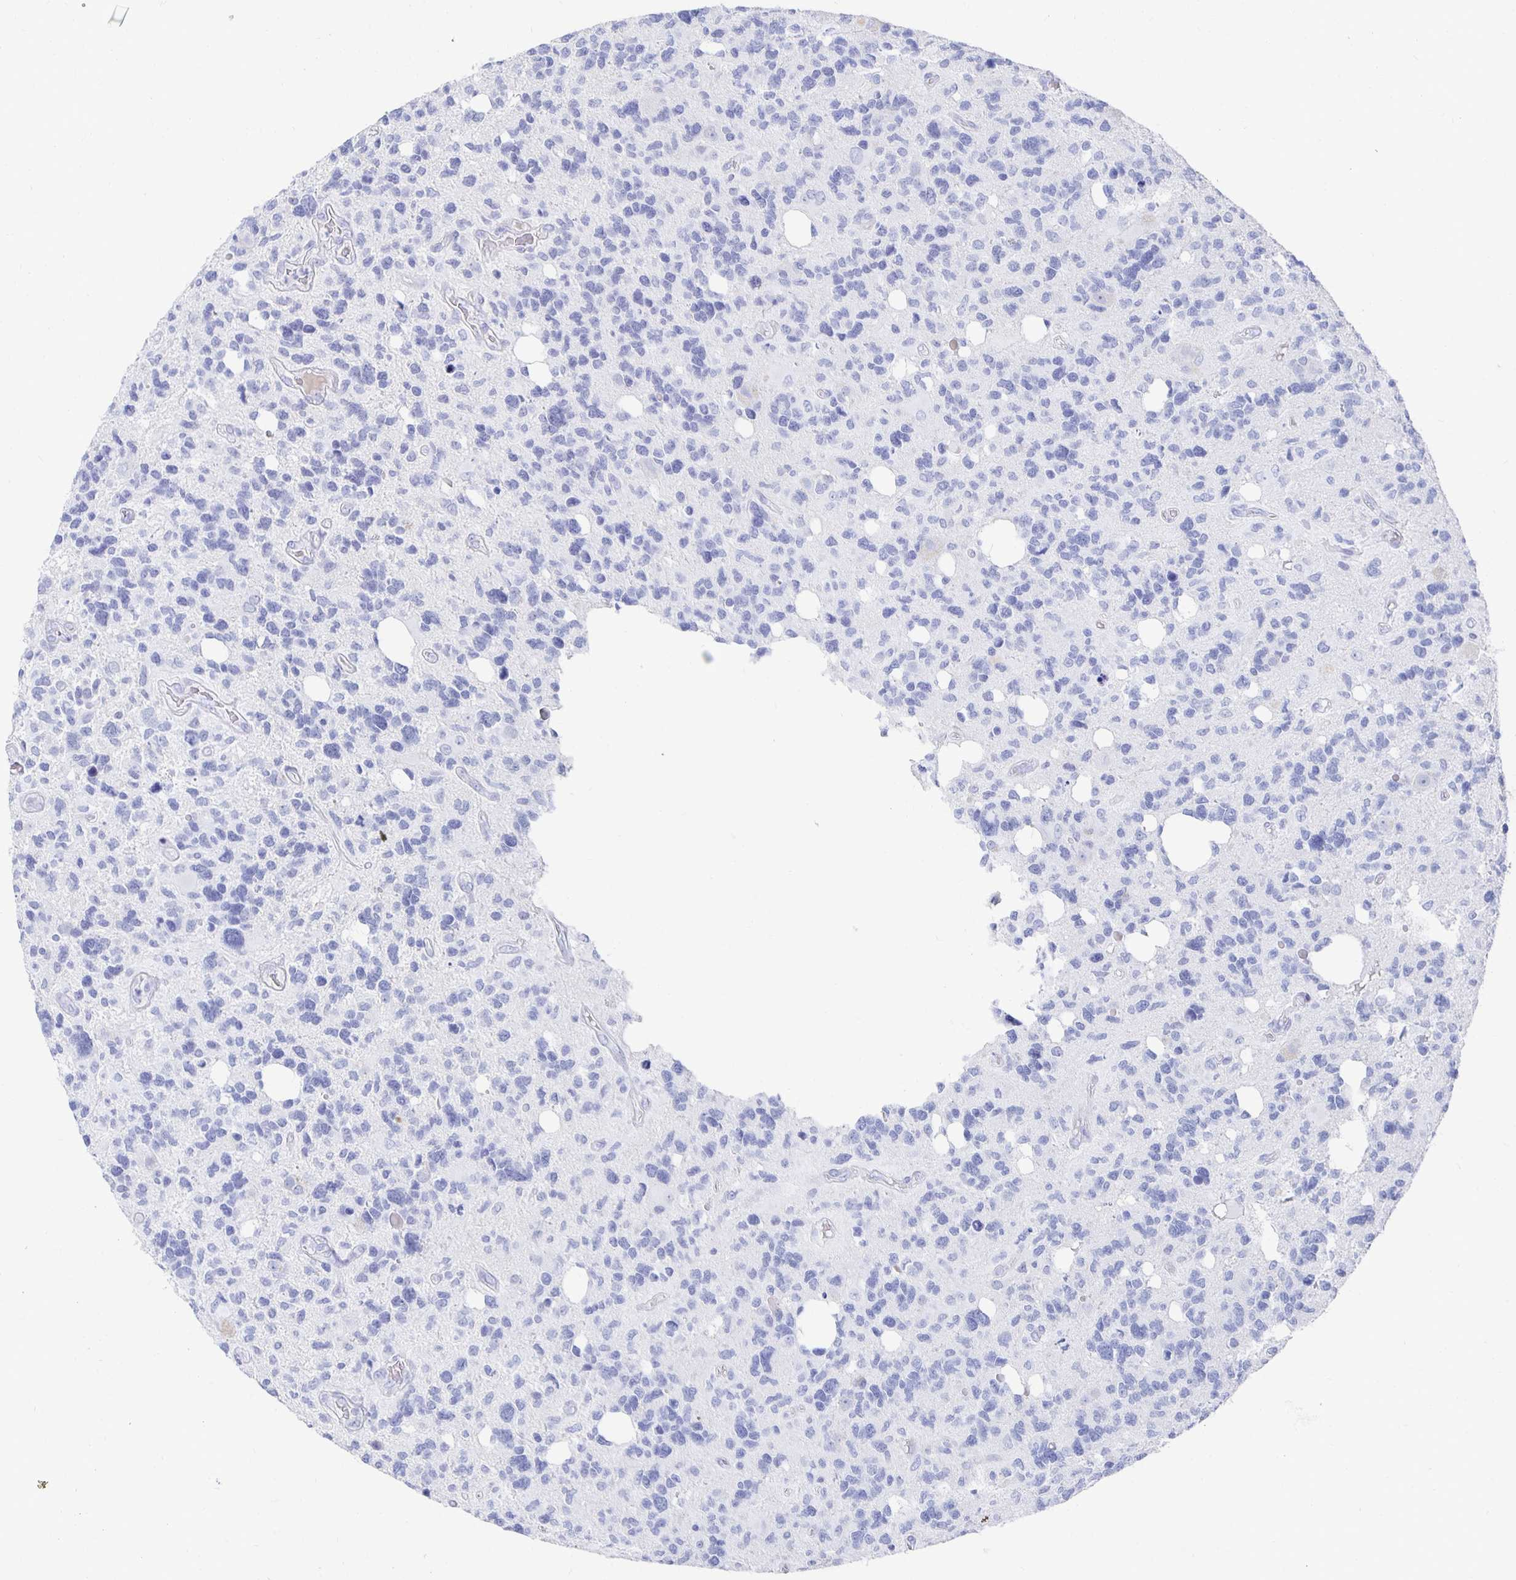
{"staining": {"intensity": "negative", "quantity": "none", "location": "none"}, "tissue": "glioma", "cell_type": "Tumor cells", "image_type": "cancer", "snomed": [{"axis": "morphology", "description": "Glioma, malignant, High grade"}, {"axis": "topography", "description": "Brain"}], "caption": "Immunohistochemistry photomicrograph of malignant high-grade glioma stained for a protein (brown), which reveals no positivity in tumor cells.", "gene": "PRDM7", "patient": {"sex": "male", "age": 49}}